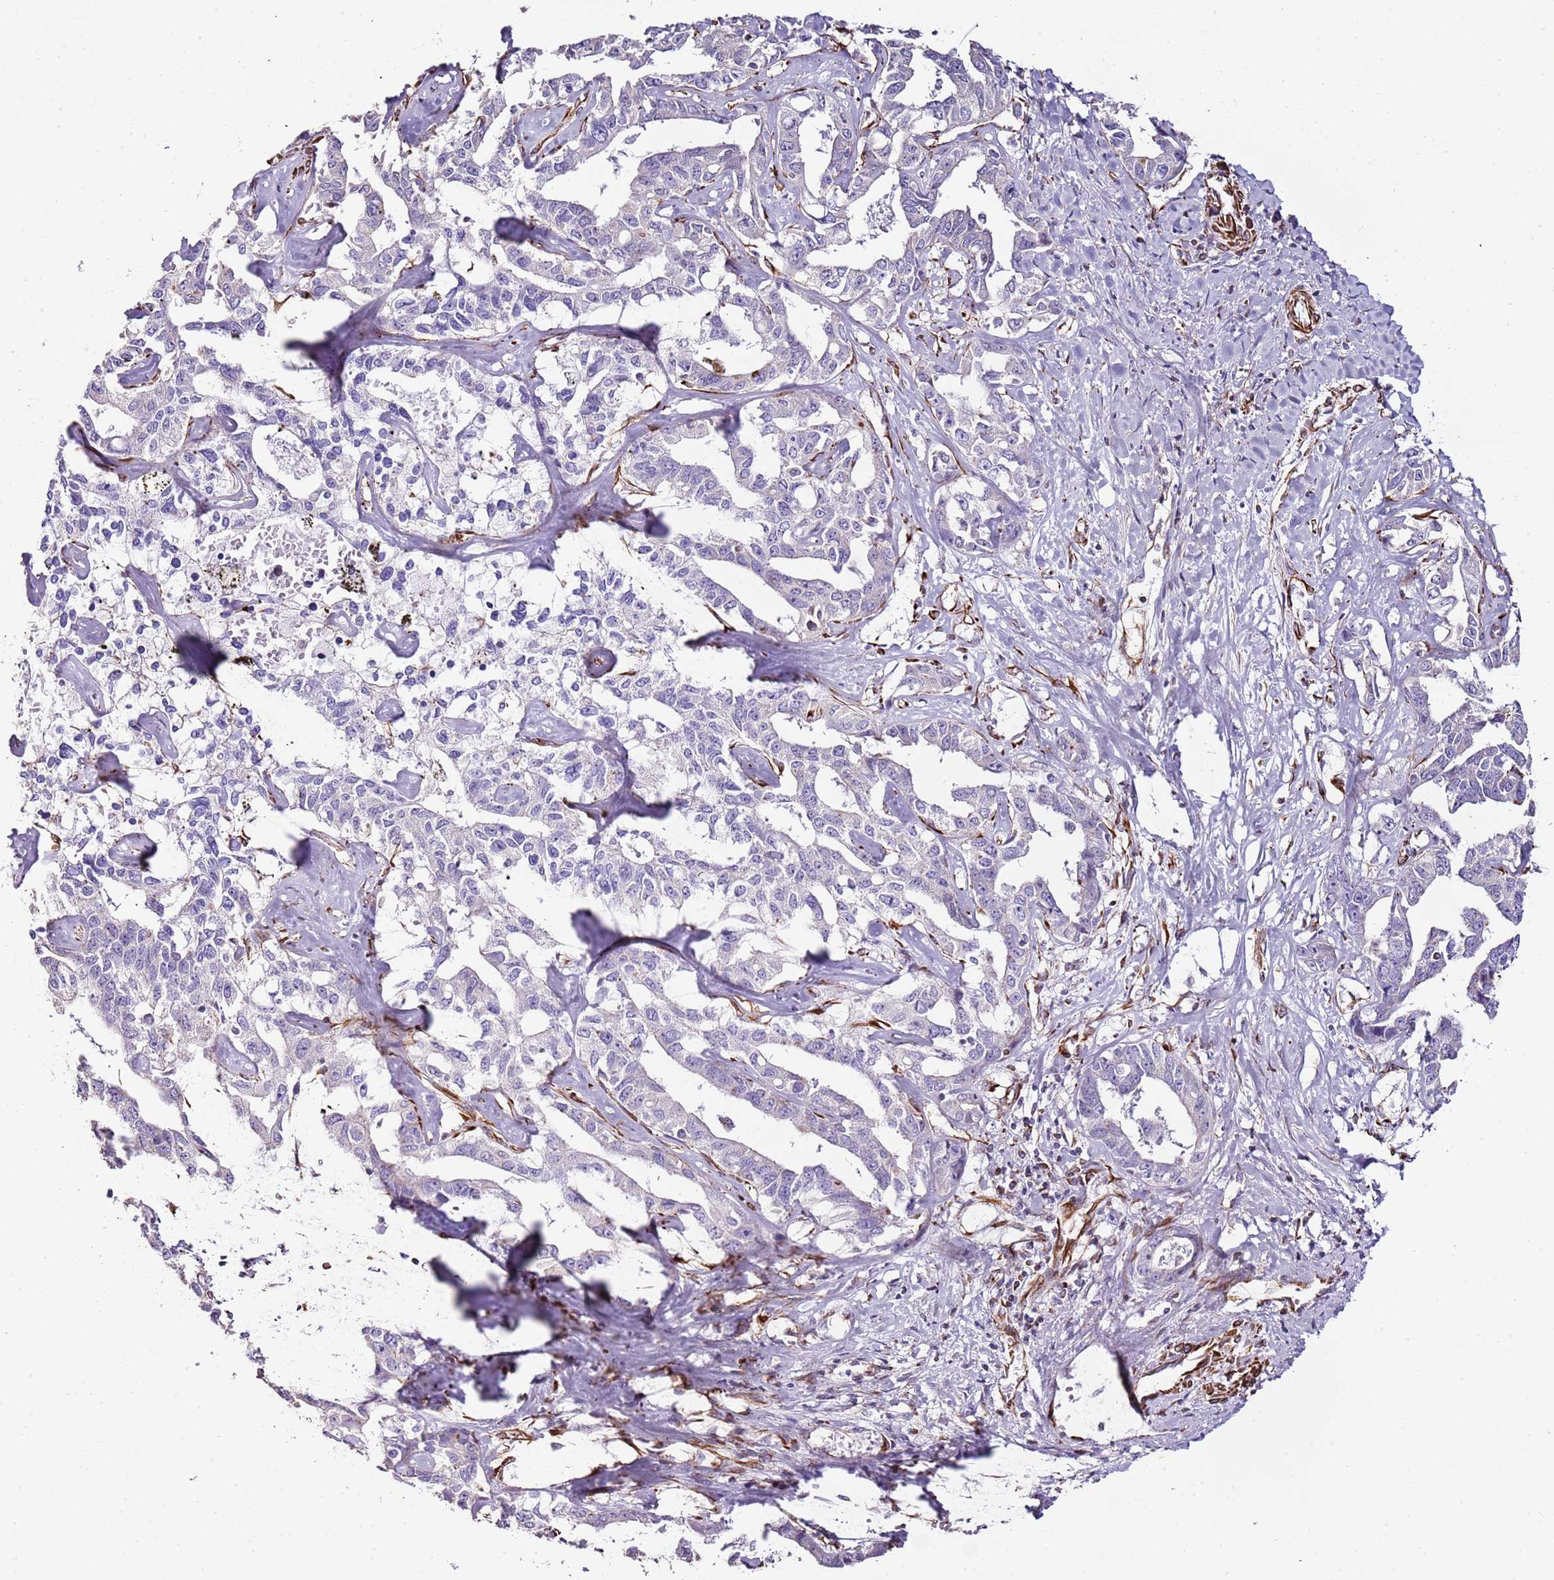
{"staining": {"intensity": "negative", "quantity": "none", "location": "none"}, "tissue": "liver cancer", "cell_type": "Tumor cells", "image_type": "cancer", "snomed": [{"axis": "morphology", "description": "Cholangiocarcinoma"}, {"axis": "topography", "description": "Liver"}], "caption": "The micrograph shows no staining of tumor cells in liver cancer (cholangiocarcinoma).", "gene": "ZNF786", "patient": {"sex": "male", "age": 59}}